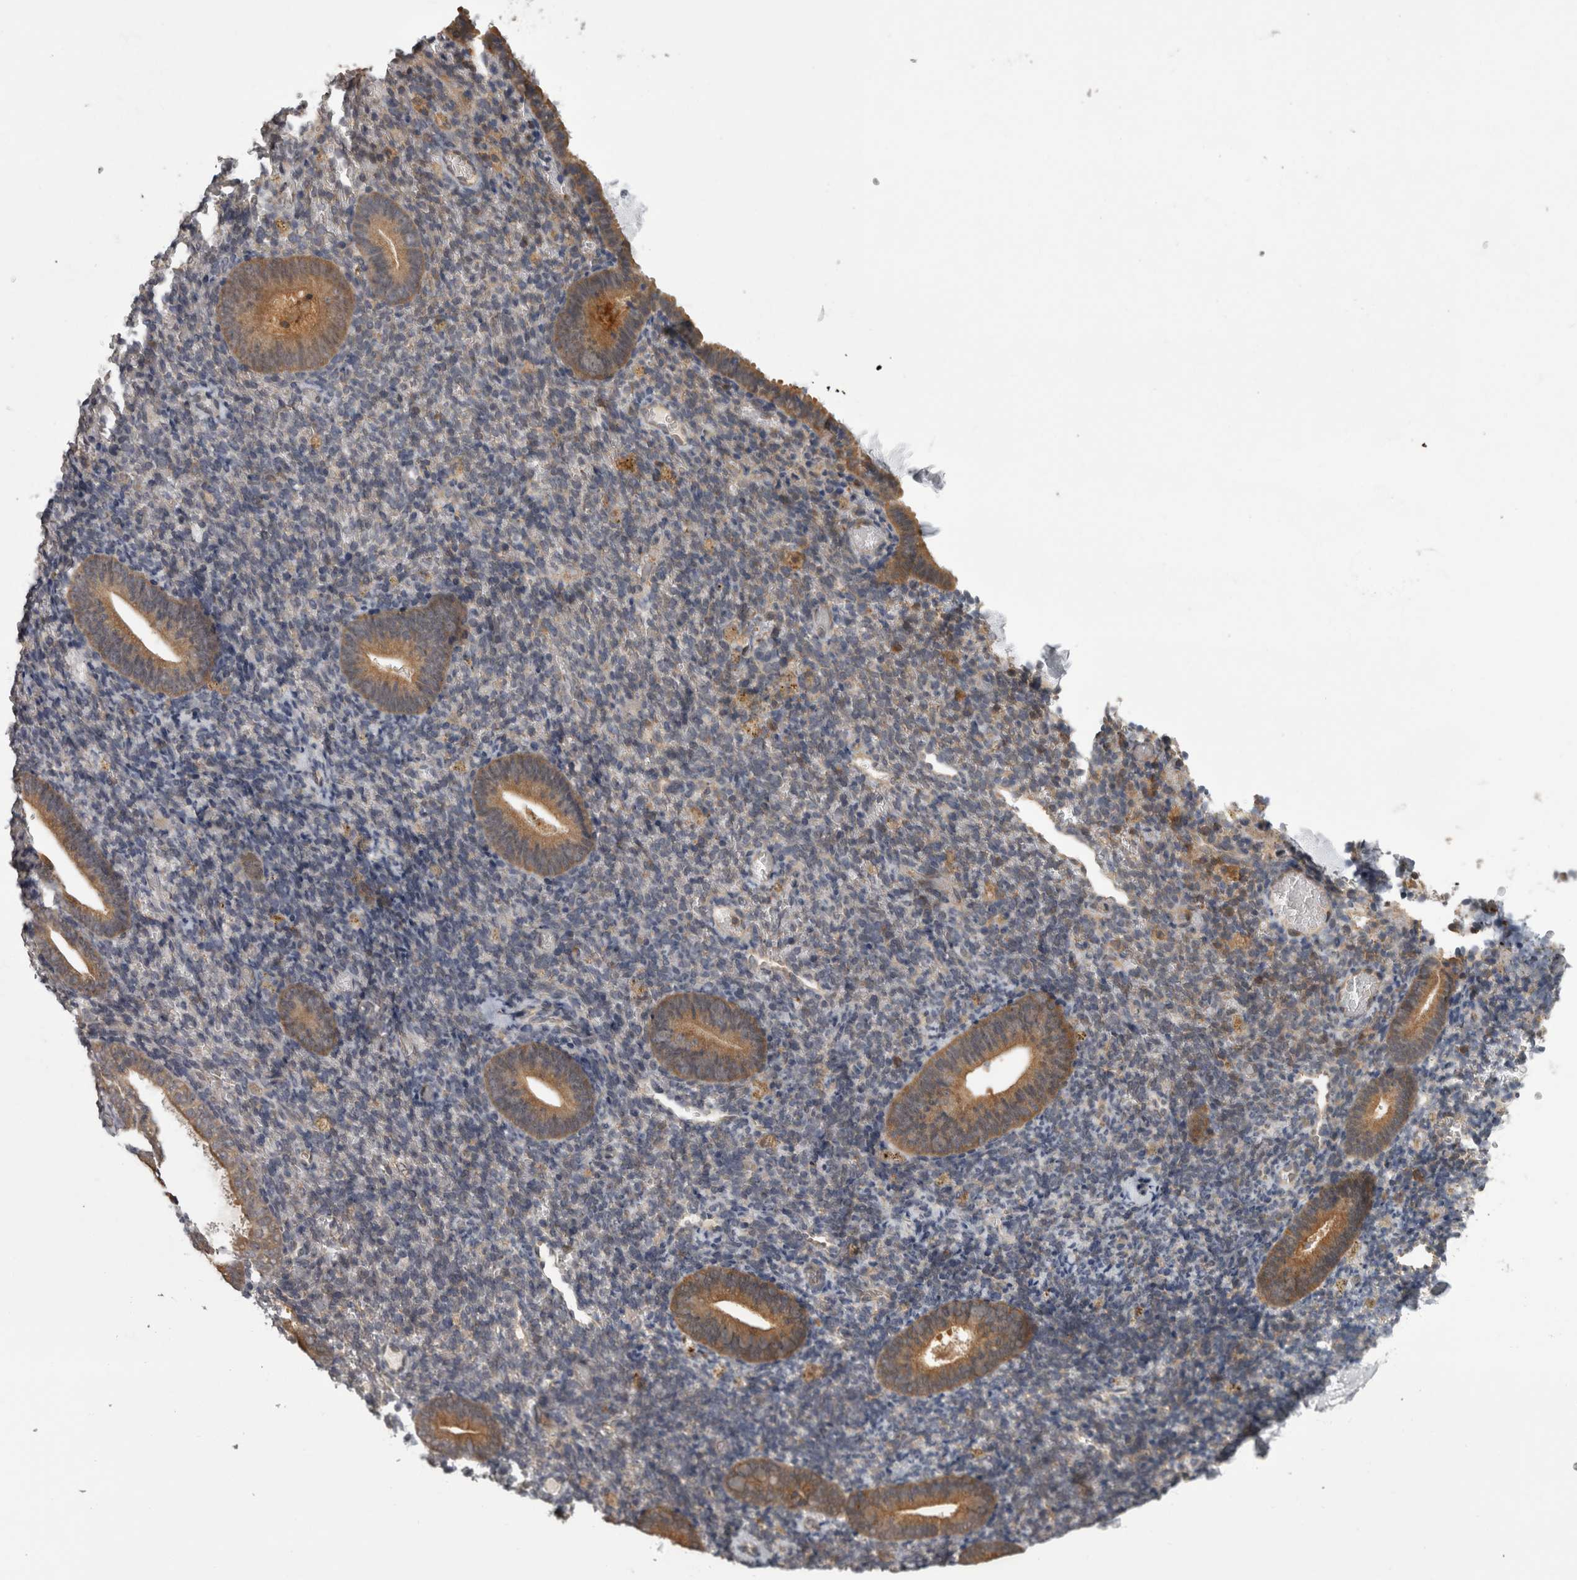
{"staining": {"intensity": "negative", "quantity": "none", "location": "none"}, "tissue": "endometrium", "cell_type": "Cells in endometrial stroma", "image_type": "normal", "snomed": [{"axis": "morphology", "description": "Normal tissue, NOS"}, {"axis": "topography", "description": "Endometrium"}], "caption": "Immunohistochemistry micrograph of benign endometrium: endometrium stained with DAB (3,3'-diaminobenzidine) exhibits no significant protein positivity in cells in endometrial stroma.", "gene": "APRT", "patient": {"sex": "female", "age": 51}}